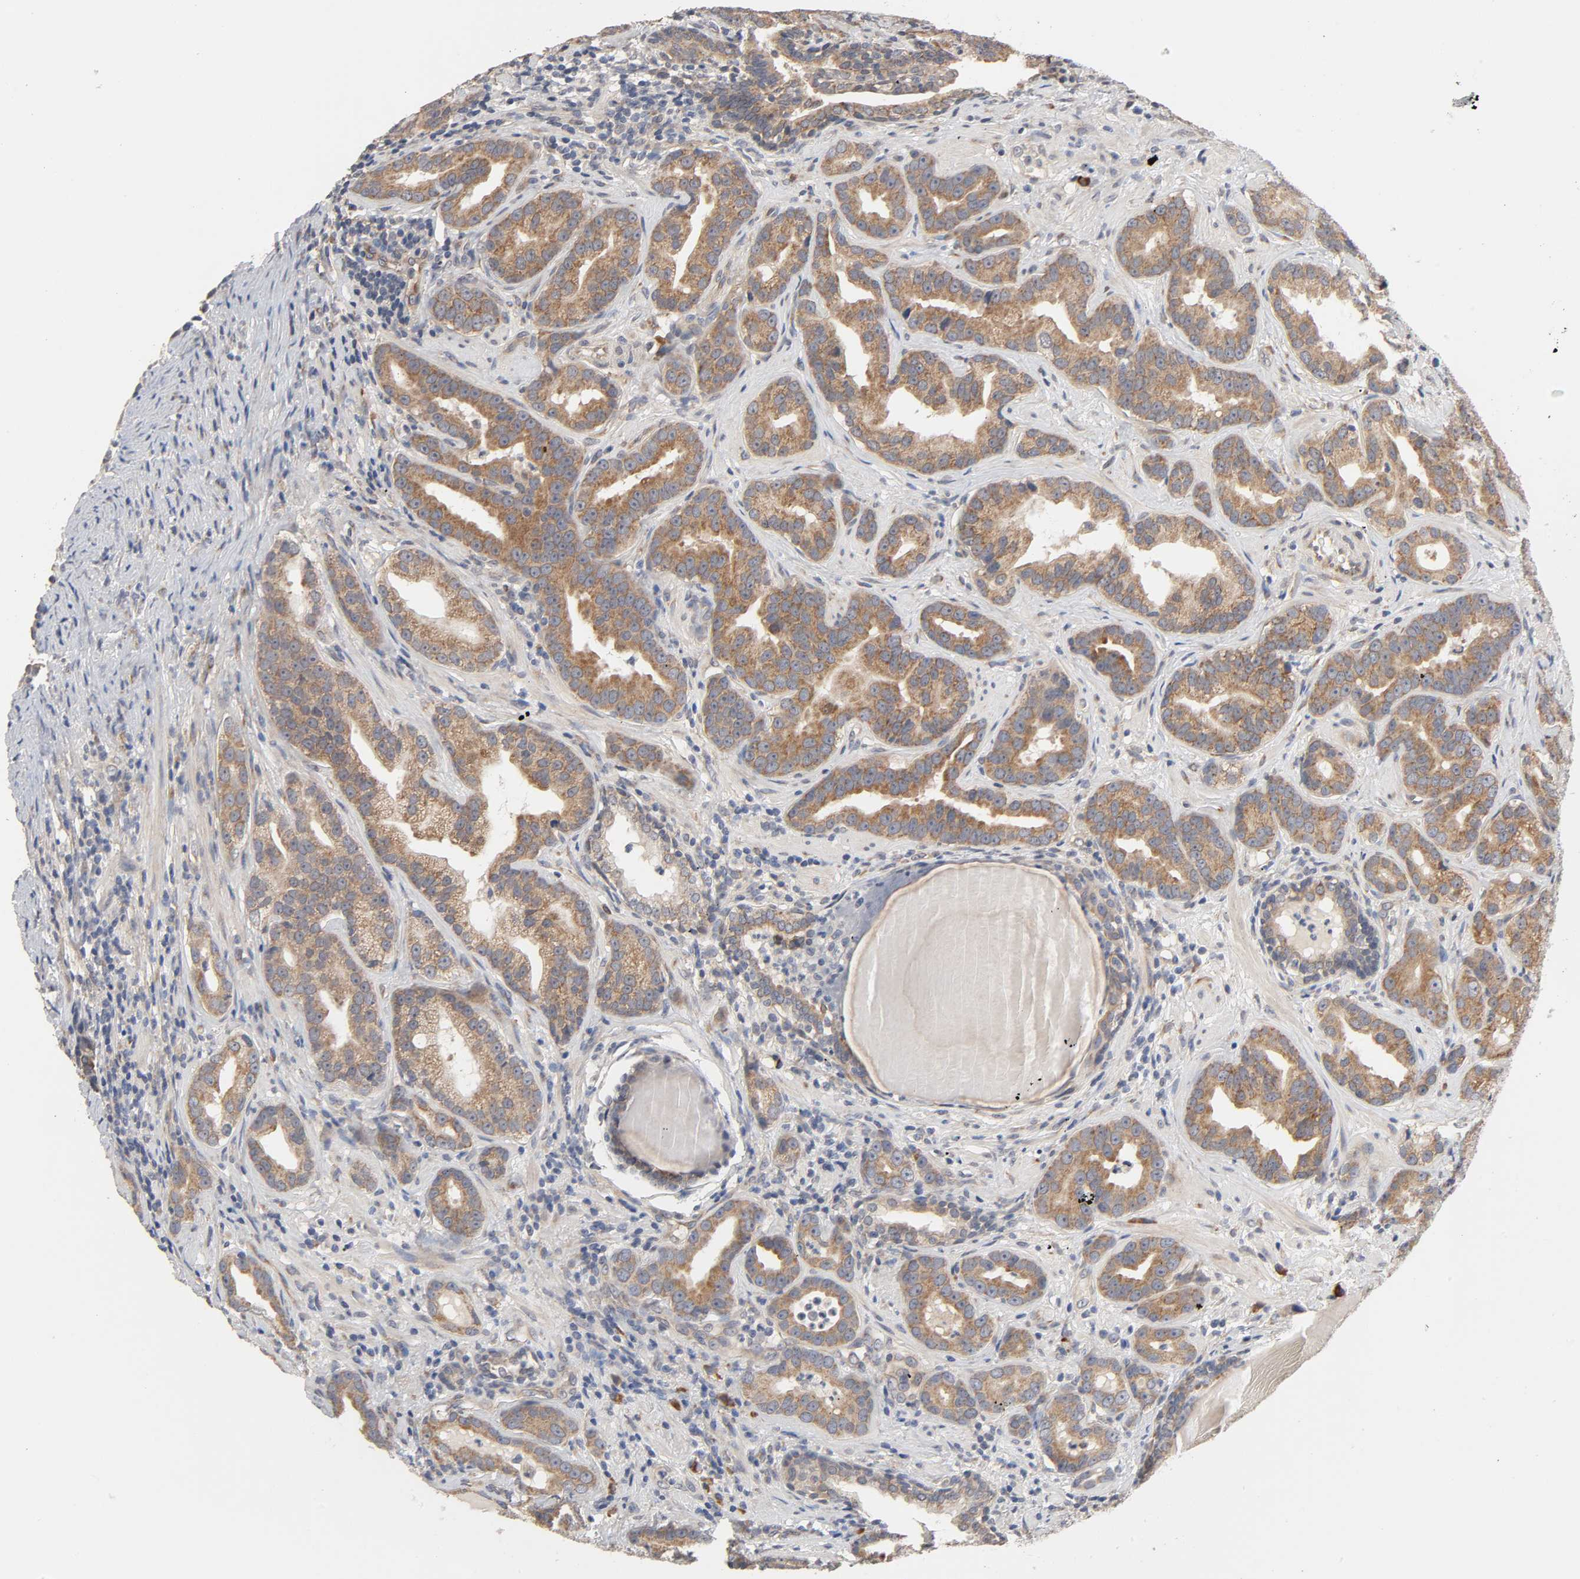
{"staining": {"intensity": "moderate", "quantity": ">75%", "location": "cytoplasmic/membranous"}, "tissue": "prostate cancer", "cell_type": "Tumor cells", "image_type": "cancer", "snomed": [{"axis": "morphology", "description": "Adenocarcinoma, Low grade"}, {"axis": "topography", "description": "Prostate"}], "caption": "An IHC photomicrograph of neoplastic tissue is shown. Protein staining in brown highlights moderate cytoplasmic/membranous positivity in prostate cancer within tumor cells.", "gene": "HDLBP", "patient": {"sex": "male", "age": 59}}